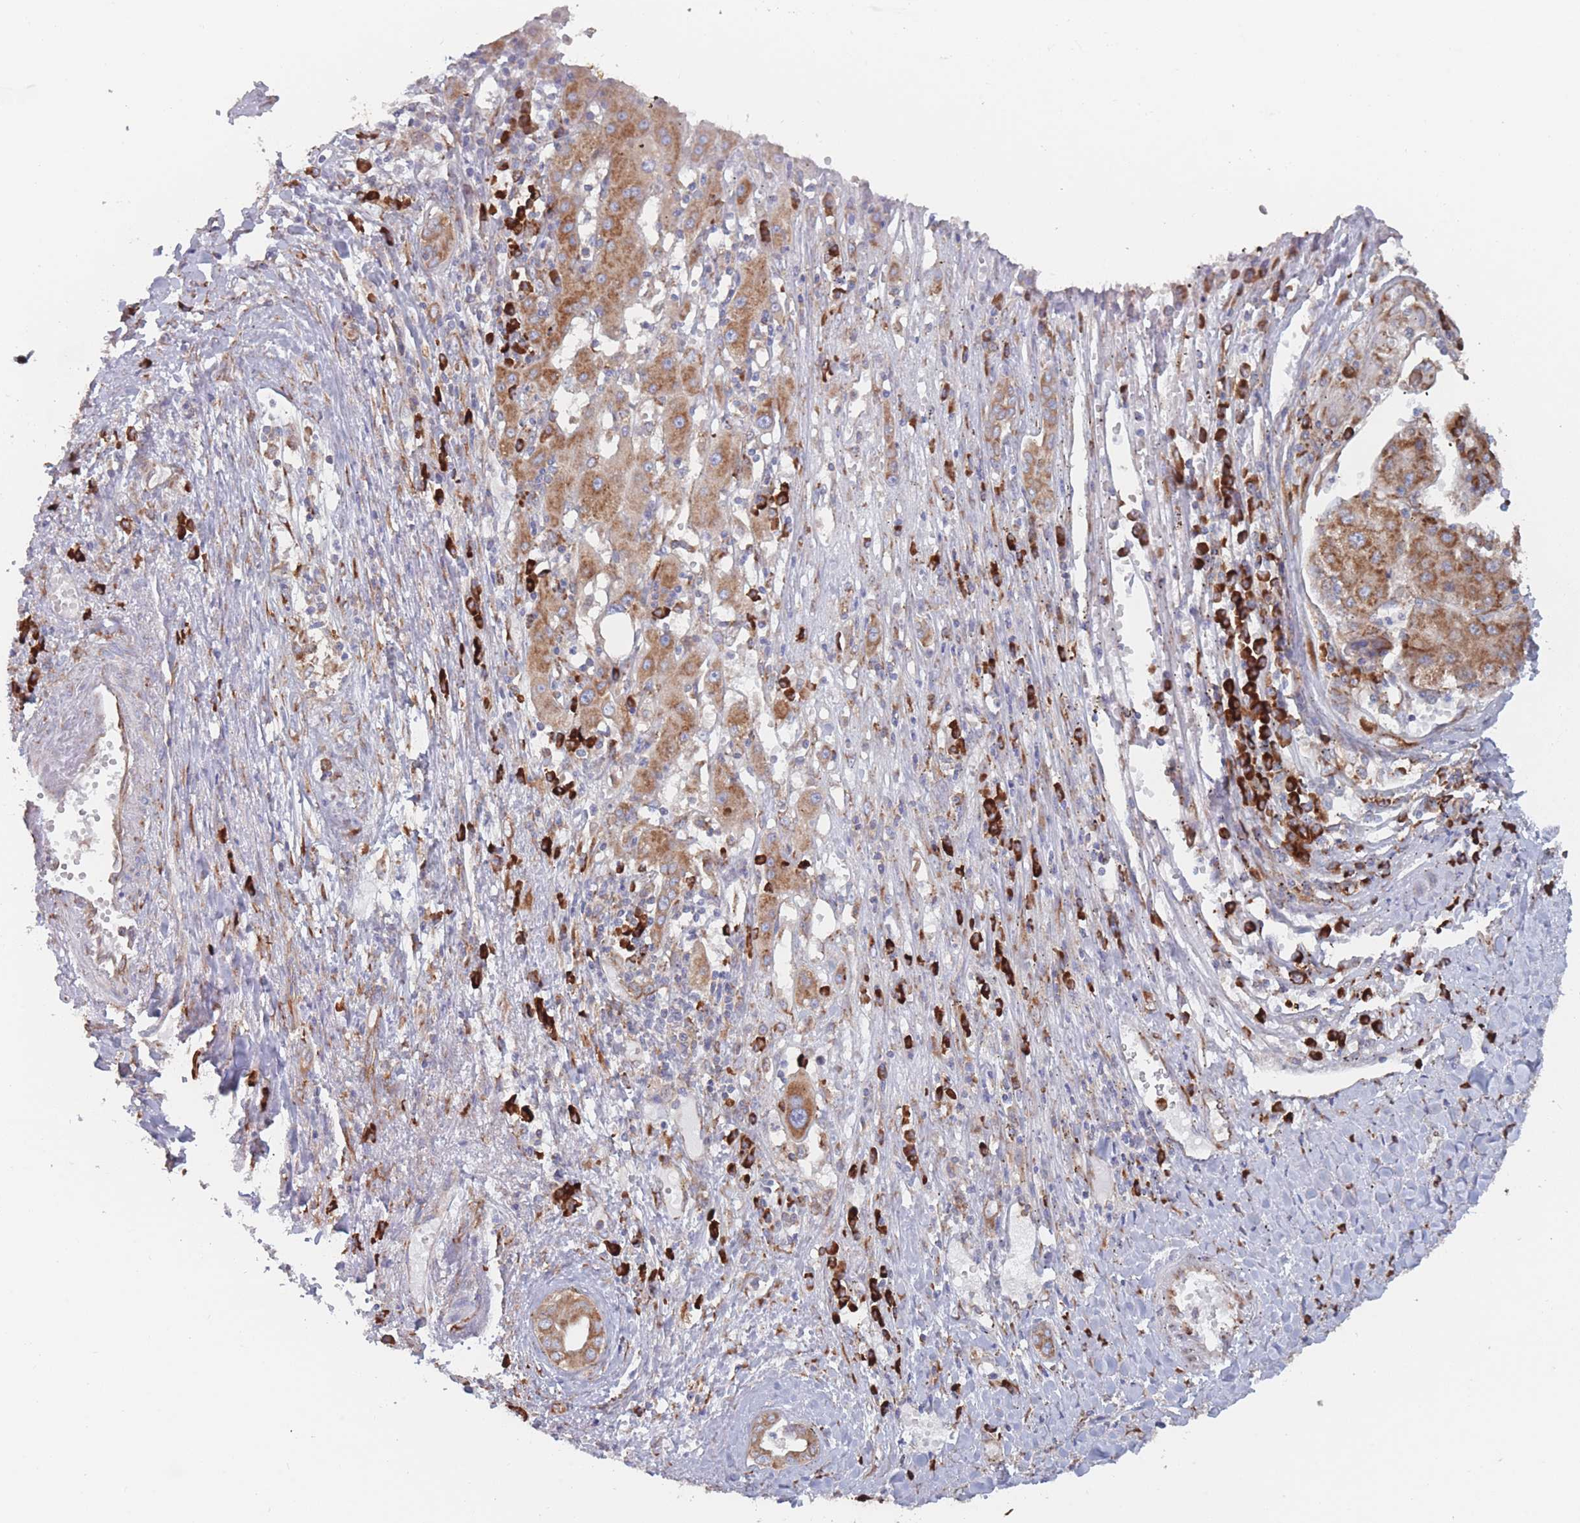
{"staining": {"intensity": "moderate", "quantity": ">75%", "location": "cytoplasmic/membranous"}, "tissue": "liver cancer", "cell_type": "Tumor cells", "image_type": "cancer", "snomed": [{"axis": "morphology", "description": "Carcinoma, Hepatocellular, NOS"}, {"axis": "topography", "description": "Liver"}], "caption": "Liver cancer stained with immunohistochemistry demonstrates moderate cytoplasmic/membranous expression in about >75% of tumor cells. (DAB (3,3'-diaminobenzidine) = brown stain, brightfield microscopy at high magnification).", "gene": "EEF1B2", "patient": {"sex": "male", "age": 72}}